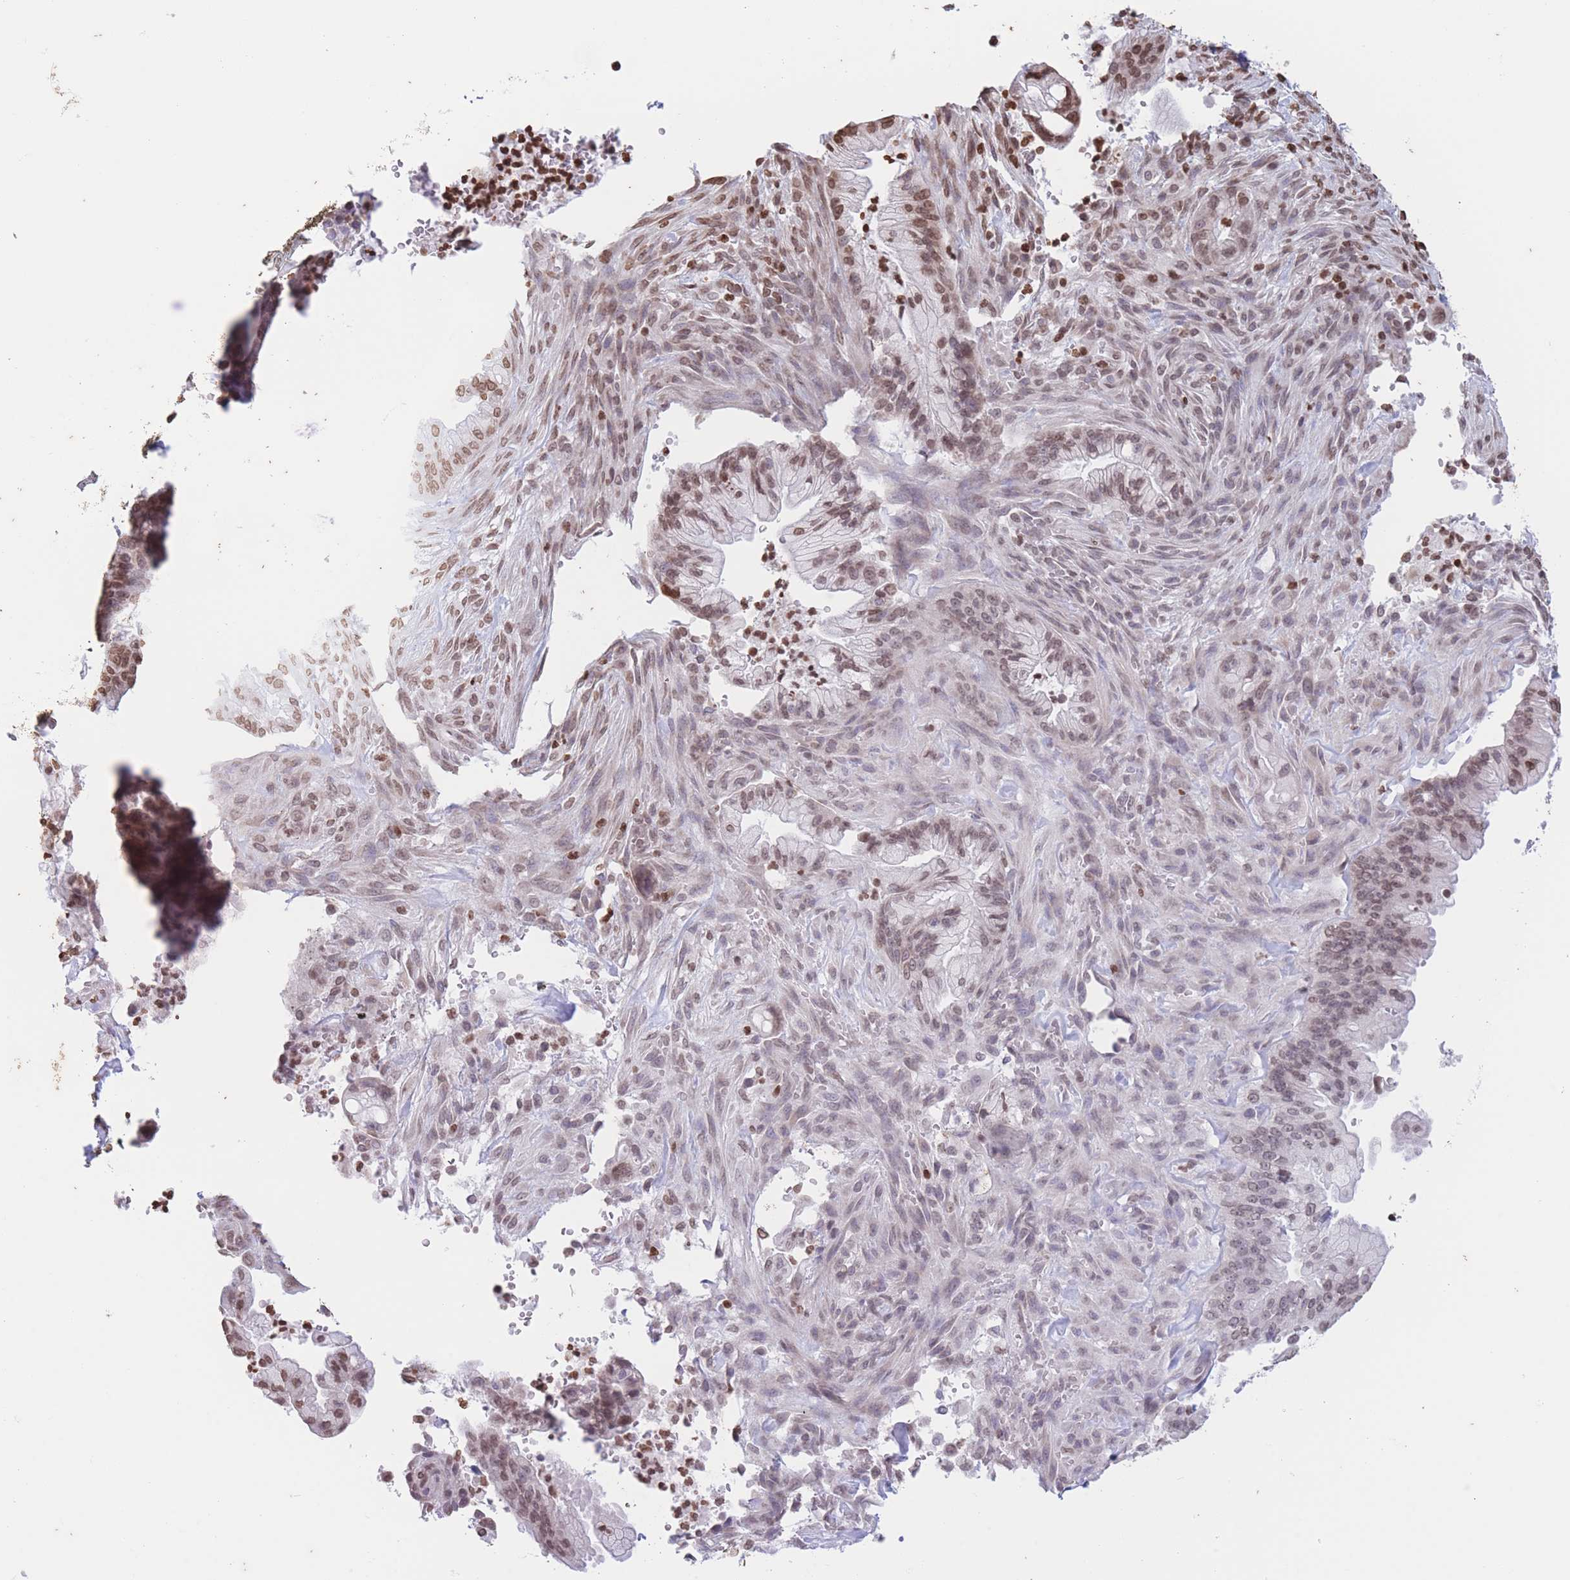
{"staining": {"intensity": "moderate", "quantity": ">75%", "location": "nuclear"}, "tissue": "pancreatic cancer", "cell_type": "Tumor cells", "image_type": "cancer", "snomed": [{"axis": "morphology", "description": "Adenocarcinoma, NOS"}, {"axis": "topography", "description": "Pancreas"}], "caption": "Protein staining demonstrates moderate nuclear staining in approximately >75% of tumor cells in pancreatic adenocarcinoma.", "gene": "H2BC11", "patient": {"sex": "male", "age": 44}}